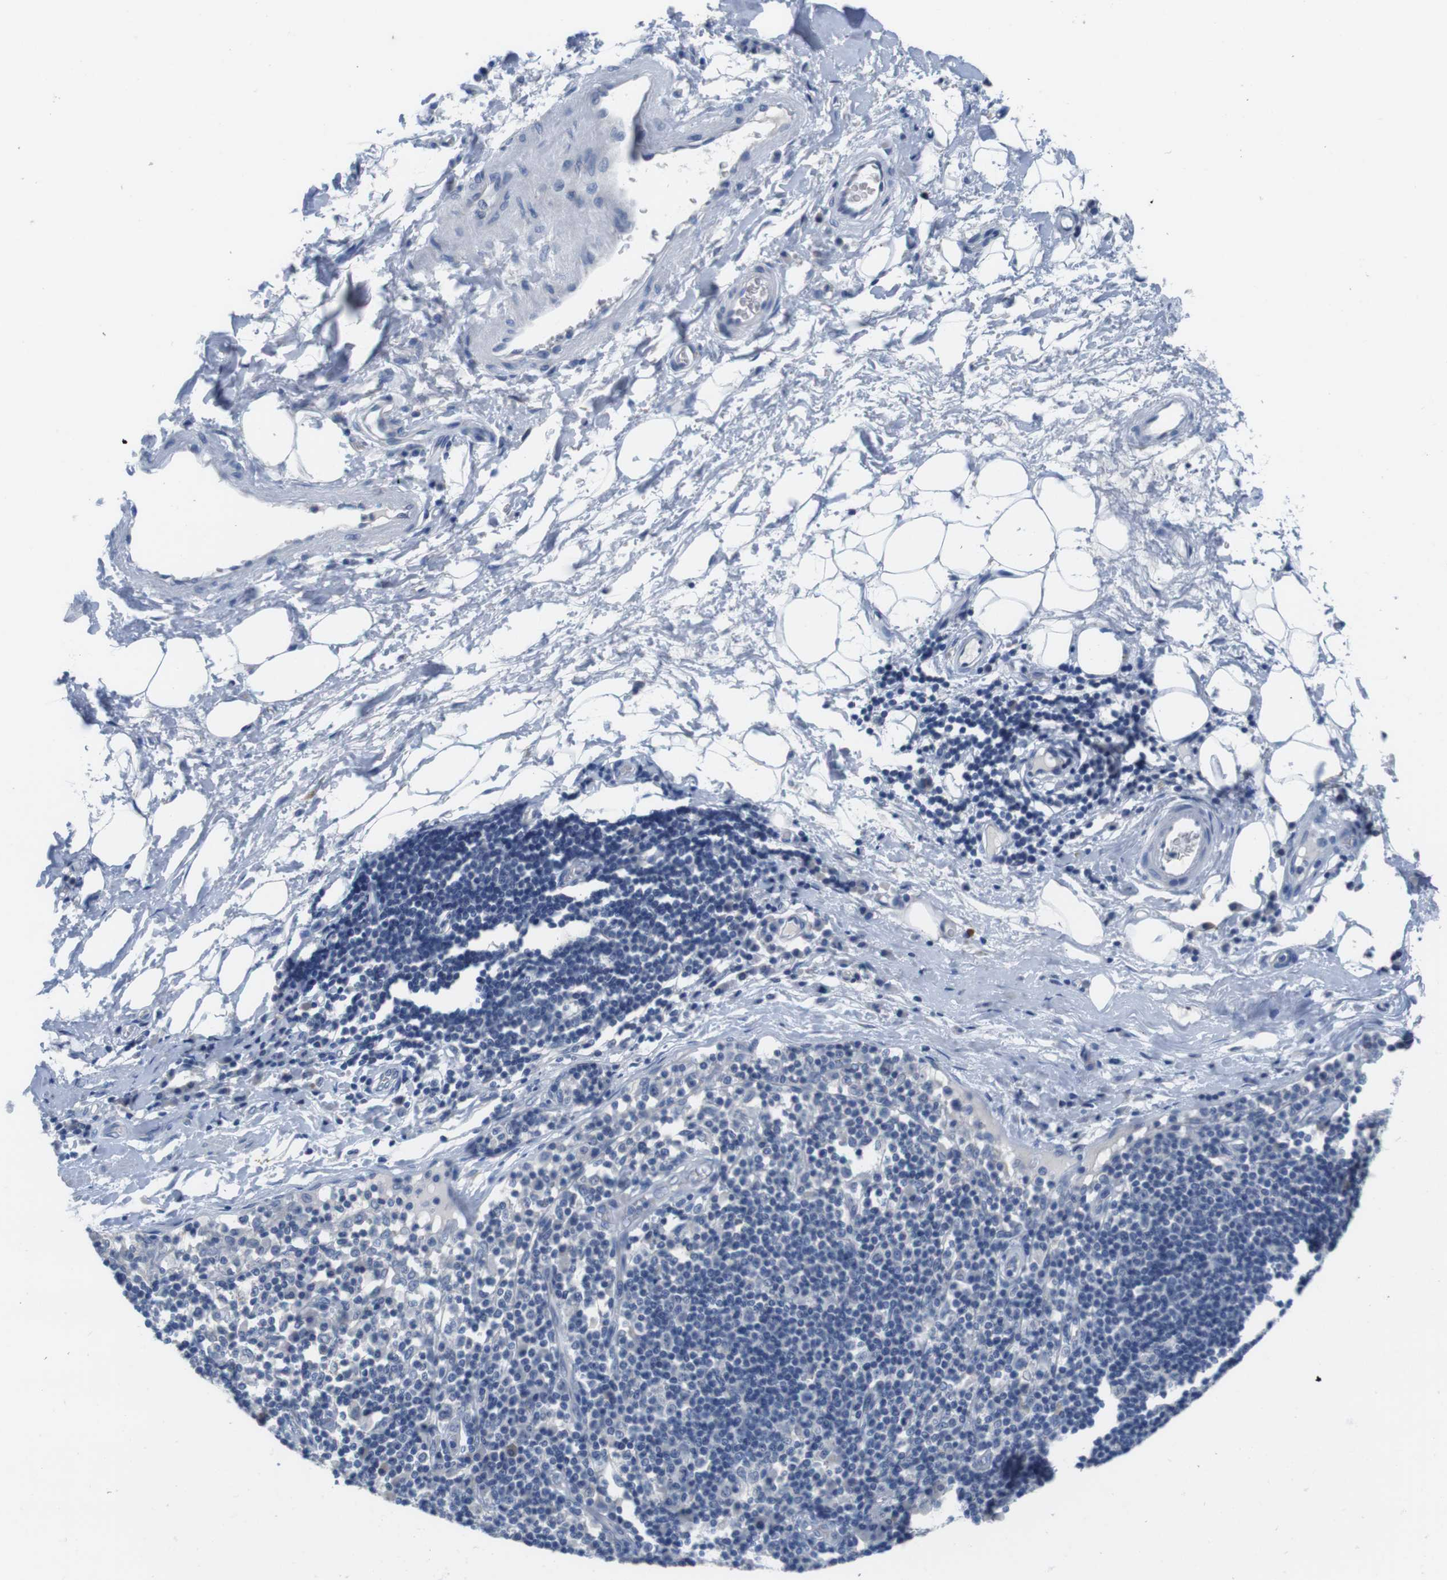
{"staining": {"intensity": "negative", "quantity": "none", "location": "none"}, "tissue": "adipose tissue", "cell_type": "Adipocytes", "image_type": "normal", "snomed": [{"axis": "morphology", "description": "Normal tissue, NOS"}, {"axis": "morphology", "description": "Adenocarcinoma, NOS"}, {"axis": "topography", "description": "Esophagus"}], "caption": "Immunohistochemistry micrograph of unremarkable human adipose tissue stained for a protein (brown), which shows no staining in adipocytes.", "gene": "MAP6", "patient": {"sex": "male", "age": 62}}